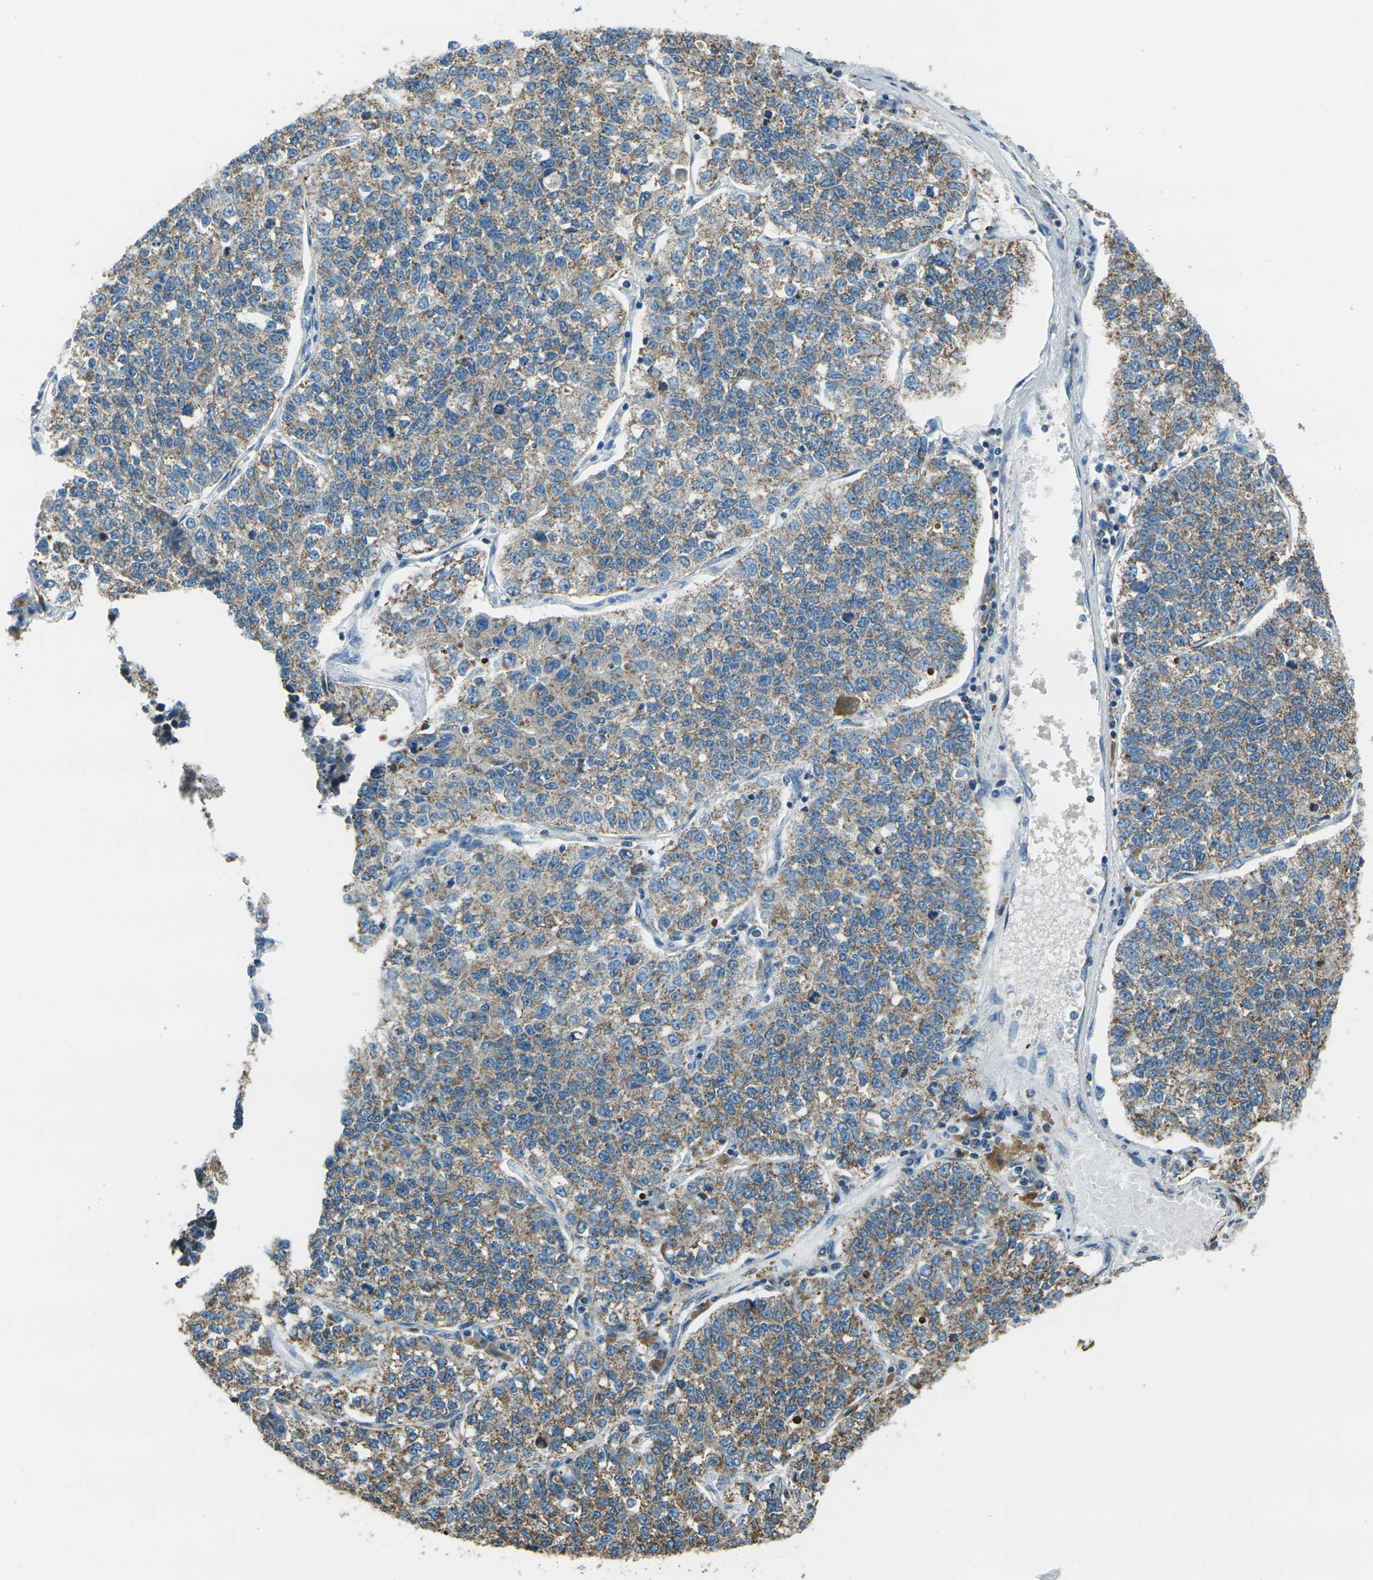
{"staining": {"intensity": "moderate", "quantity": ">75%", "location": "cytoplasmic/membranous"}, "tissue": "lung cancer", "cell_type": "Tumor cells", "image_type": "cancer", "snomed": [{"axis": "morphology", "description": "Adenocarcinoma, NOS"}, {"axis": "topography", "description": "Lung"}], "caption": "IHC of lung cancer reveals medium levels of moderate cytoplasmic/membranous expression in approximately >75% of tumor cells.", "gene": "IRF3", "patient": {"sex": "male", "age": 49}}